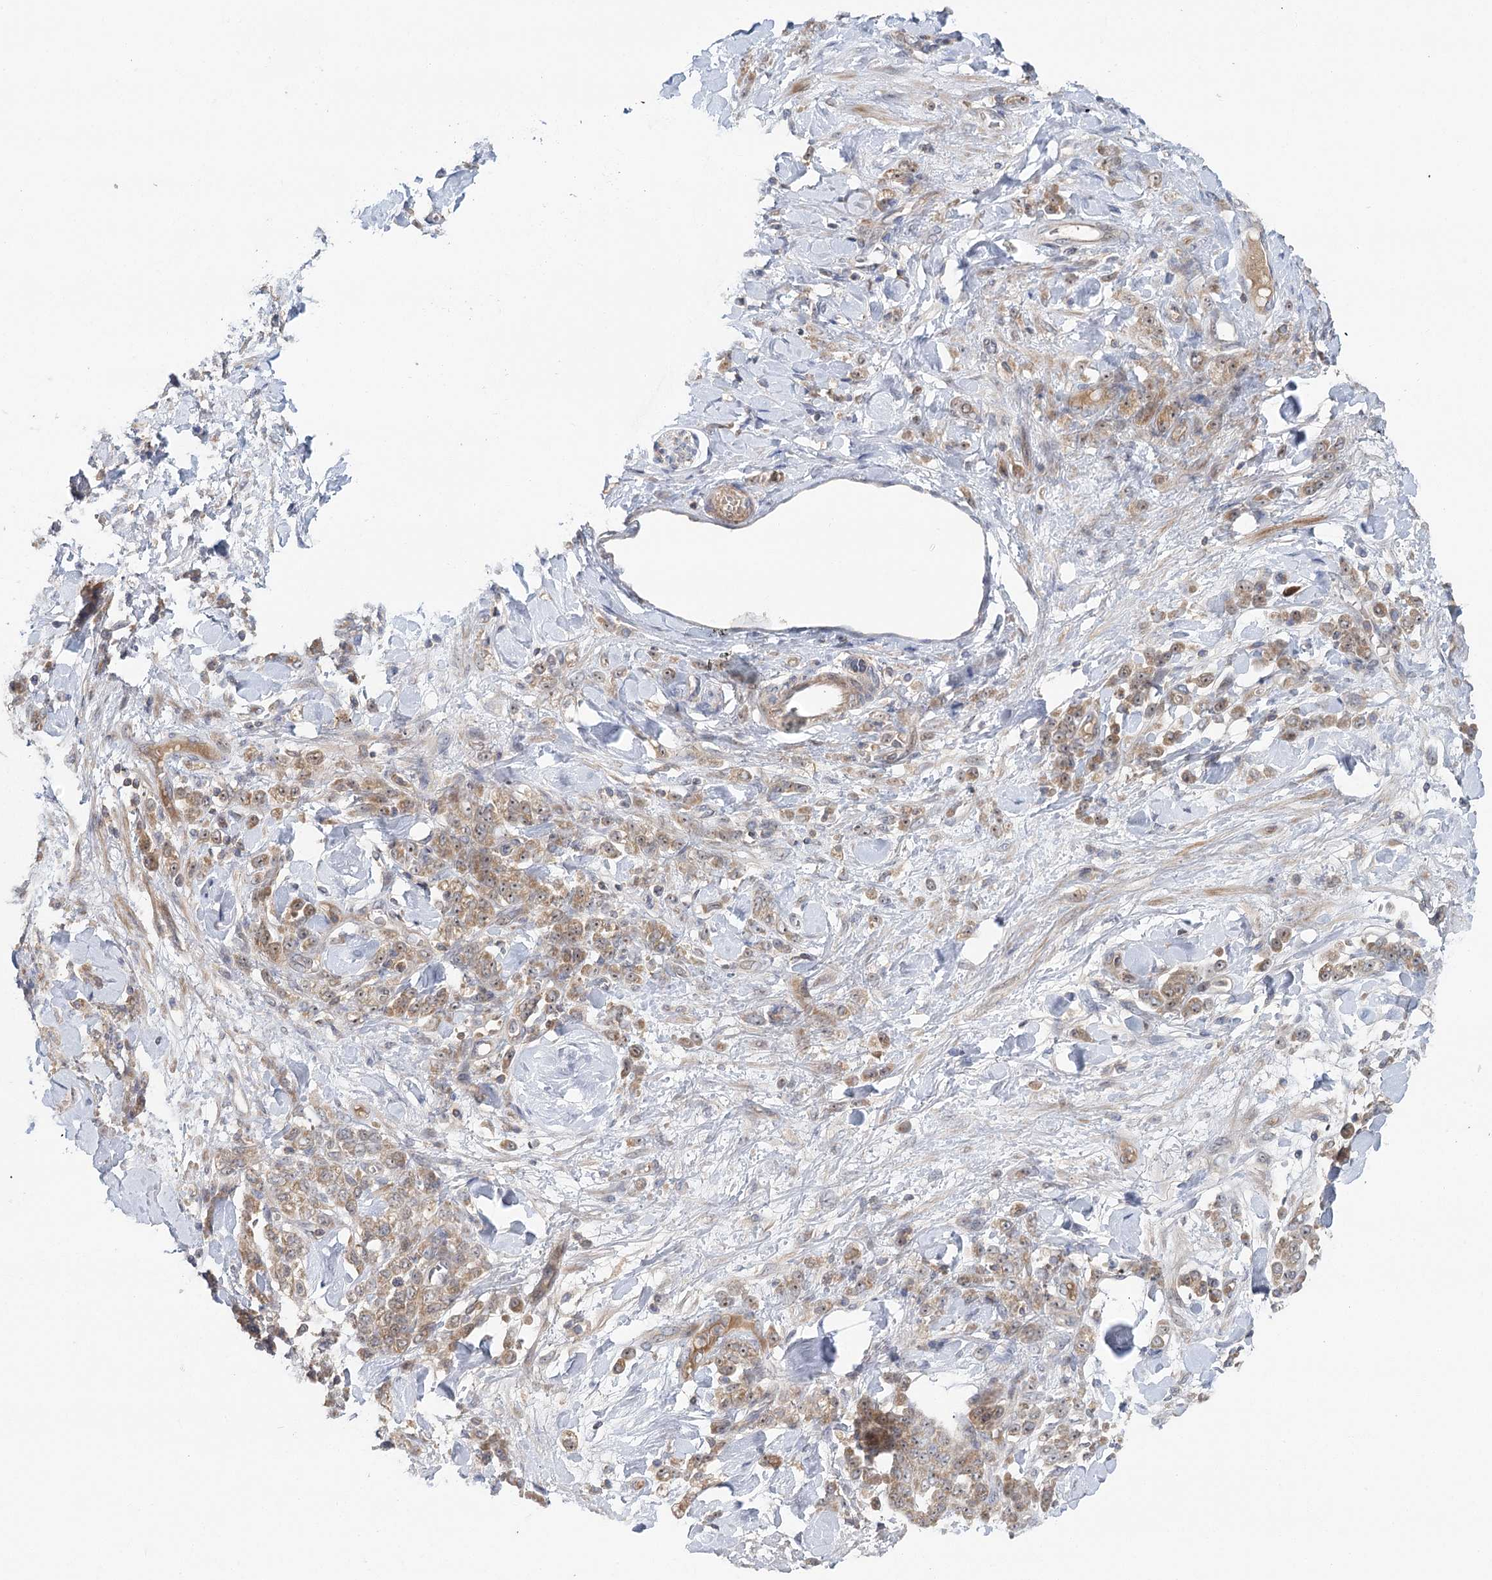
{"staining": {"intensity": "moderate", "quantity": "25%-75%", "location": "cytoplasmic/membranous"}, "tissue": "stomach cancer", "cell_type": "Tumor cells", "image_type": "cancer", "snomed": [{"axis": "morphology", "description": "Normal tissue, NOS"}, {"axis": "morphology", "description": "Adenocarcinoma, NOS"}, {"axis": "topography", "description": "Stomach"}], "caption": "The photomicrograph shows immunohistochemical staining of stomach cancer (adenocarcinoma). There is moderate cytoplasmic/membranous expression is appreciated in about 25%-75% of tumor cells.", "gene": "RAPGEF6", "patient": {"sex": "male", "age": 82}}